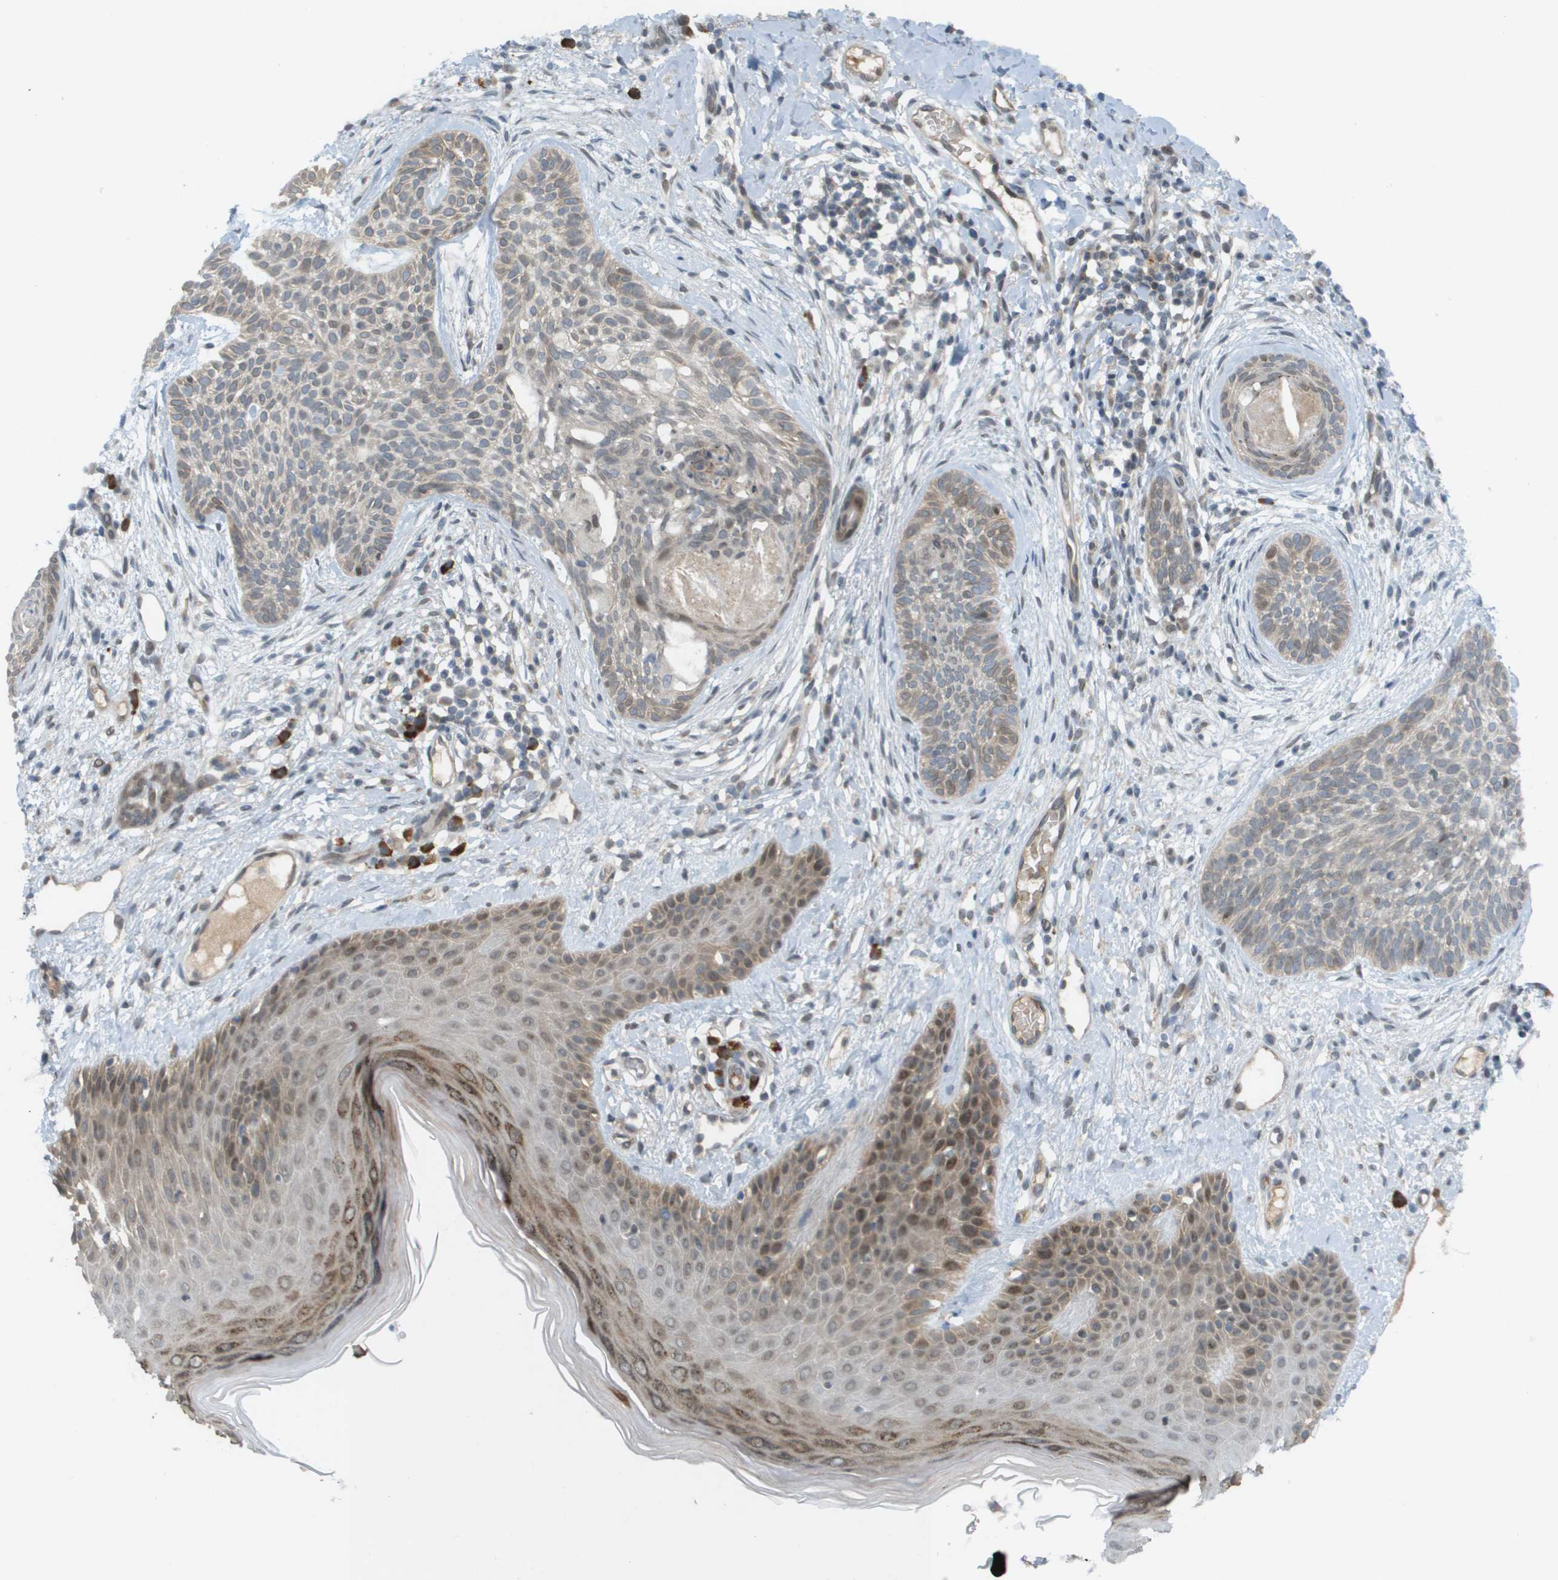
{"staining": {"intensity": "weak", "quantity": "25%-75%", "location": "cytoplasmic/membranous,nuclear"}, "tissue": "skin cancer", "cell_type": "Tumor cells", "image_type": "cancer", "snomed": [{"axis": "morphology", "description": "Basal cell carcinoma"}, {"axis": "topography", "description": "Skin"}], "caption": "Protein expression analysis of skin basal cell carcinoma shows weak cytoplasmic/membranous and nuclear staining in approximately 25%-75% of tumor cells. The protein is shown in brown color, while the nuclei are stained blue.", "gene": "CACNB4", "patient": {"sex": "female", "age": 59}}